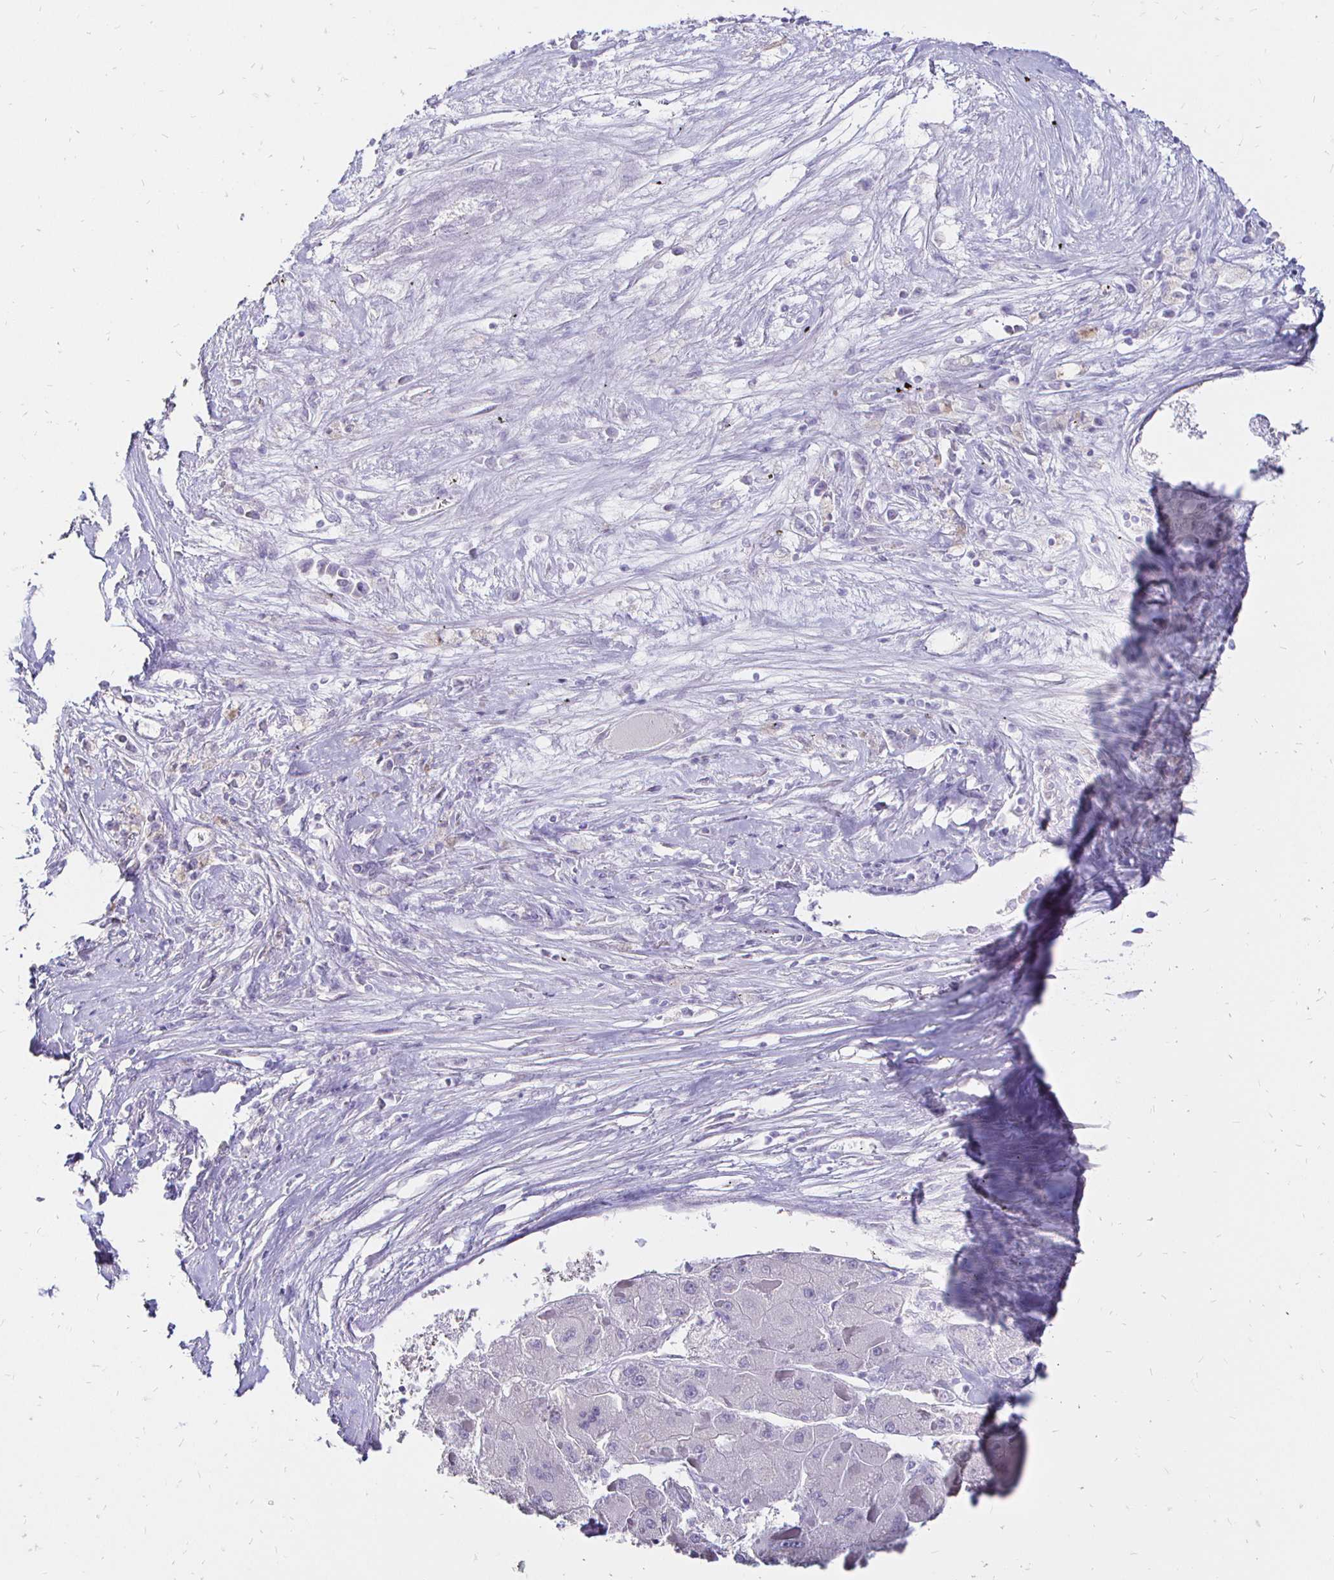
{"staining": {"intensity": "negative", "quantity": "none", "location": "none"}, "tissue": "liver cancer", "cell_type": "Tumor cells", "image_type": "cancer", "snomed": [{"axis": "morphology", "description": "Carcinoma, Hepatocellular, NOS"}, {"axis": "topography", "description": "Liver"}], "caption": "The image exhibits no staining of tumor cells in liver cancer.", "gene": "IRGC", "patient": {"sex": "female", "age": 73}}